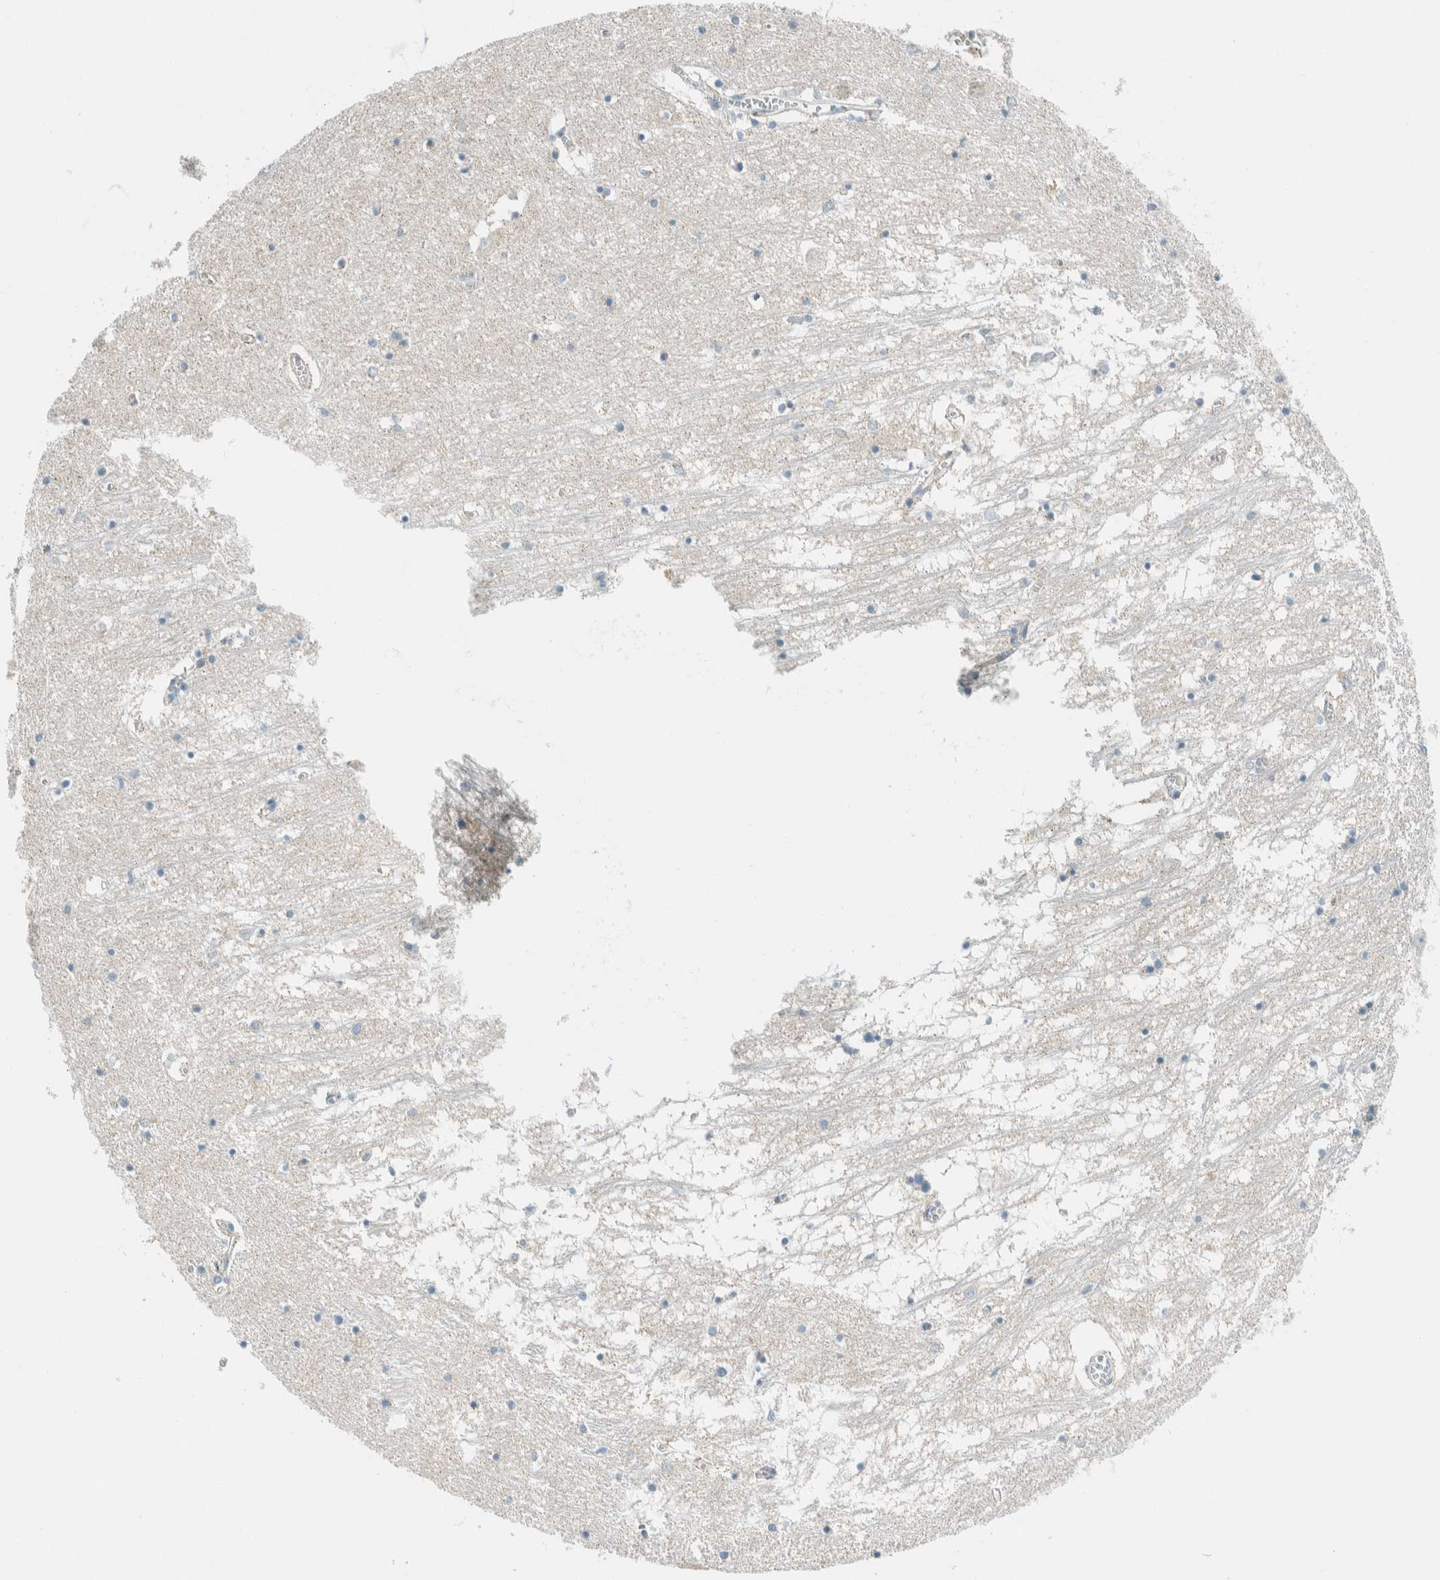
{"staining": {"intensity": "negative", "quantity": "none", "location": "none"}, "tissue": "hippocampus", "cell_type": "Glial cells", "image_type": "normal", "snomed": [{"axis": "morphology", "description": "Normal tissue, NOS"}, {"axis": "topography", "description": "Hippocampus"}], "caption": "Immunohistochemistry (IHC) image of normal hippocampus: hippocampus stained with DAB (3,3'-diaminobenzidine) displays no significant protein positivity in glial cells.", "gene": "AARSD1", "patient": {"sex": "male", "age": 70}}